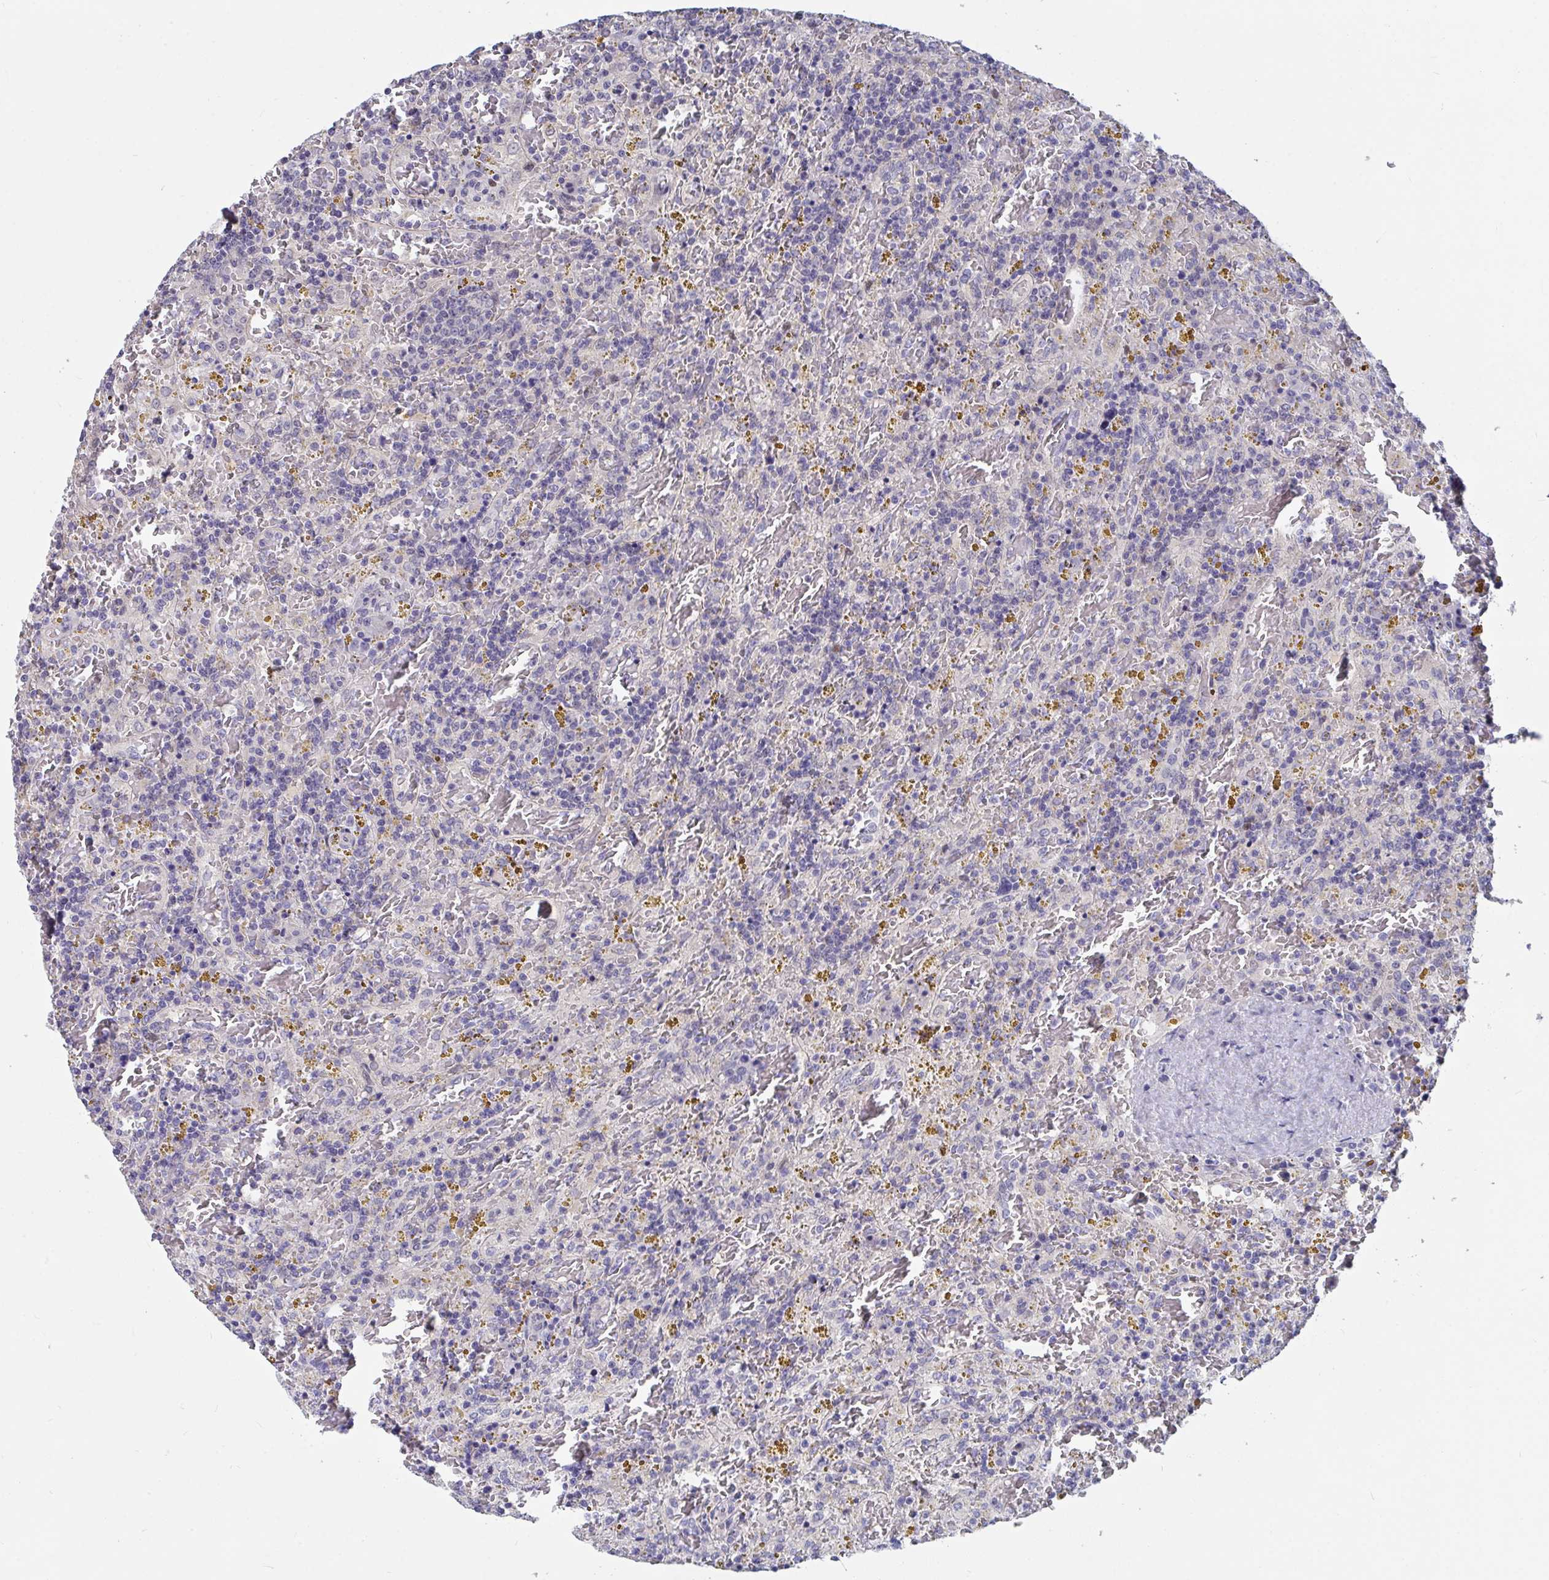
{"staining": {"intensity": "negative", "quantity": "none", "location": "none"}, "tissue": "lymphoma", "cell_type": "Tumor cells", "image_type": "cancer", "snomed": [{"axis": "morphology", "description": "Malignant lymphoma, non-Hodgkin's type, Low grade"}, {"axis": "topography", "description": "Spleen"}], "caption": "Immunohistochemistry (IHC) of human low-grade malignant lymphoma, non-Hodgkin's type demonstrates no expression in tumor cells.", "gene": "FAM156B", "patient": {"sex": "female", "age": 65}}